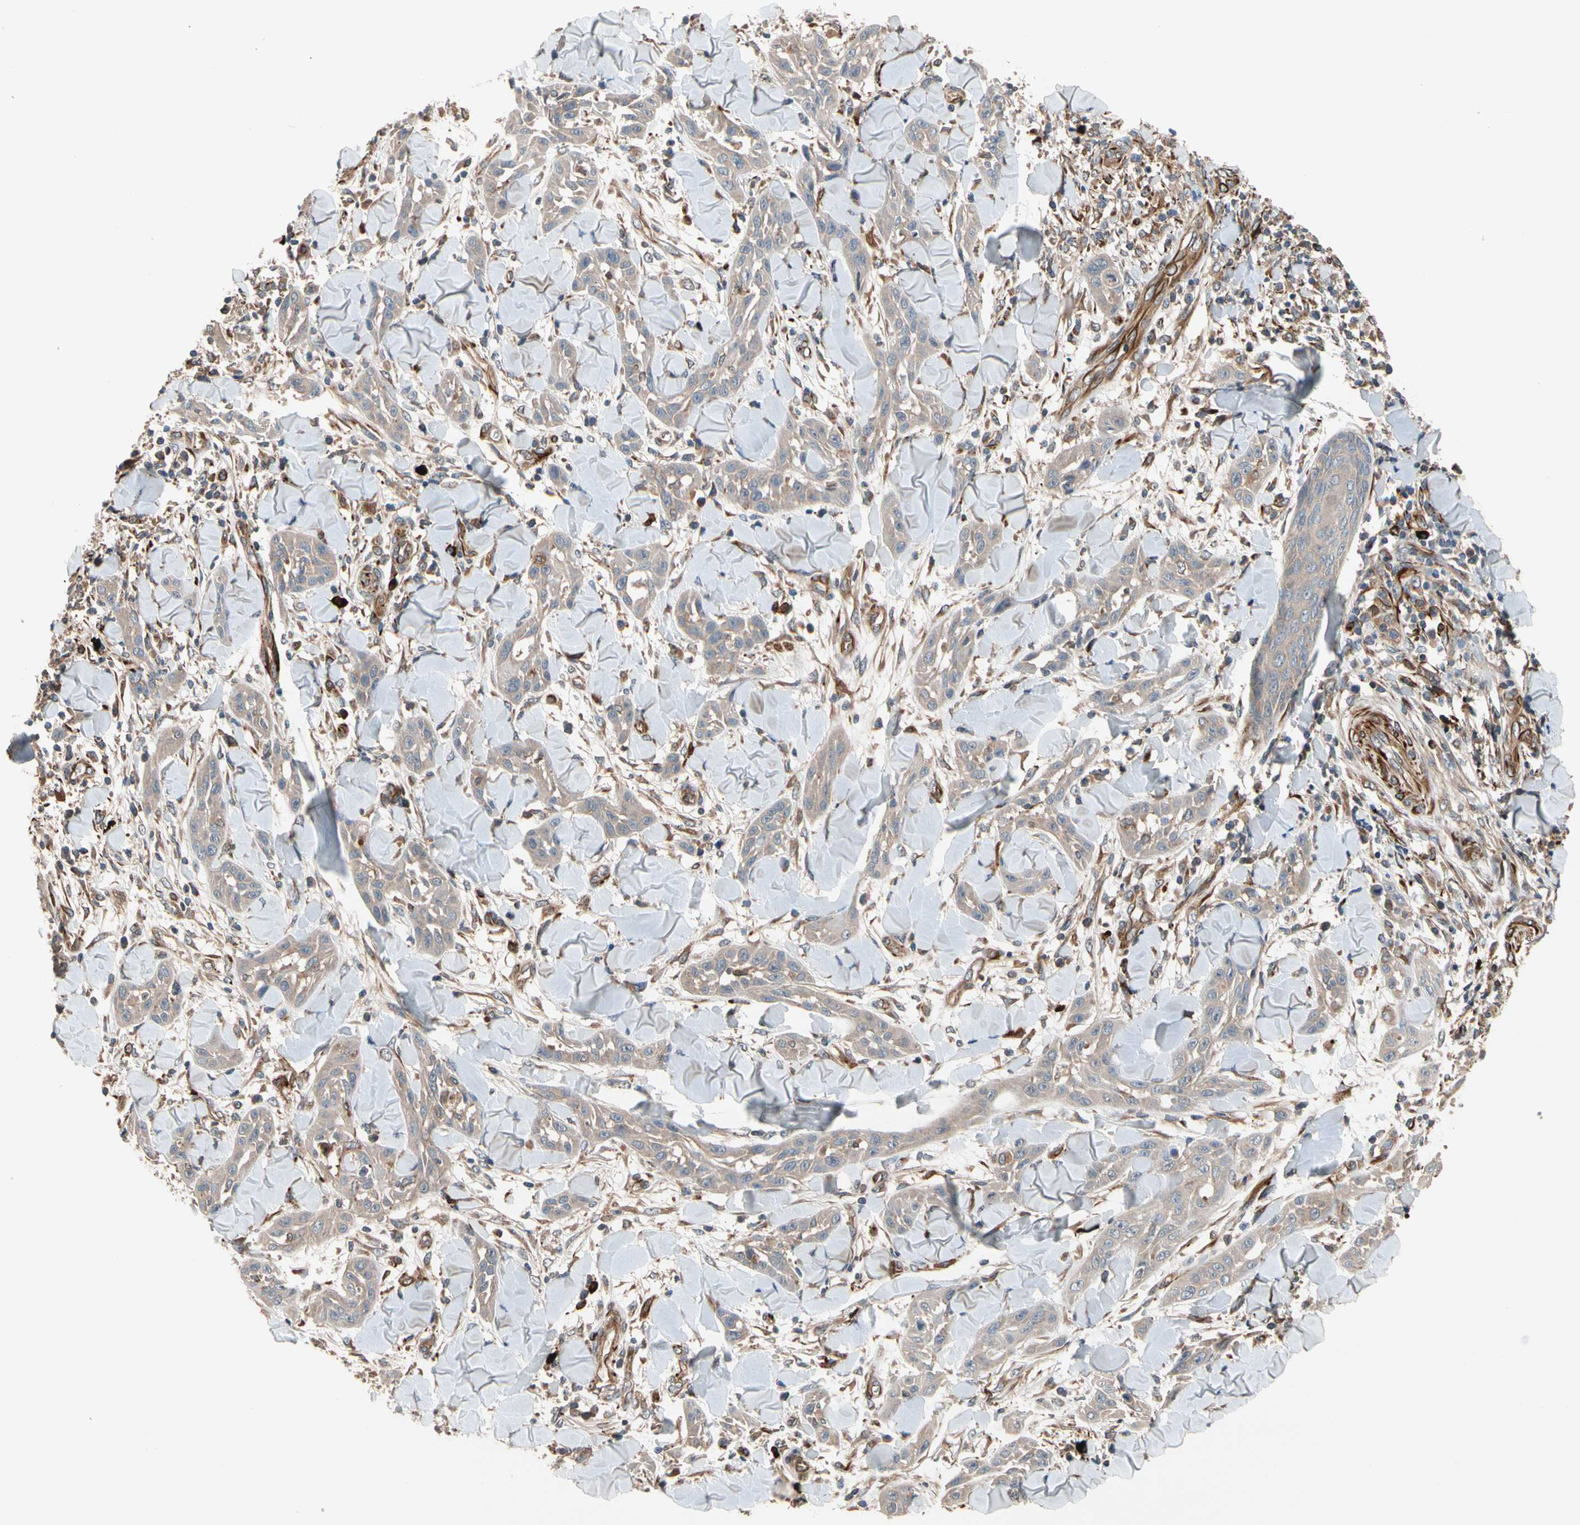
{"staining": {"intensity": "weak", "quantity": ">75%", "location": "cytoplasmic/membranous"}, "tissue": "skin cancer", "cell_type": "Tumor cells", "image_type": "cancer", "snomed": [{"axis": "morphology", "description": "Squamous cell carcinoma, NOS"}, {"axis": "topography", "description": "Skin"}], "caption": "An image of human squamous cell carcinoma (skin) stained for a protein displays weak cytoplasmic/membranous brown staining in tumor cells. Nuclei are stained in blue.", "gene": "FGD6", "patient": {"sex": "male", "age": 24}}